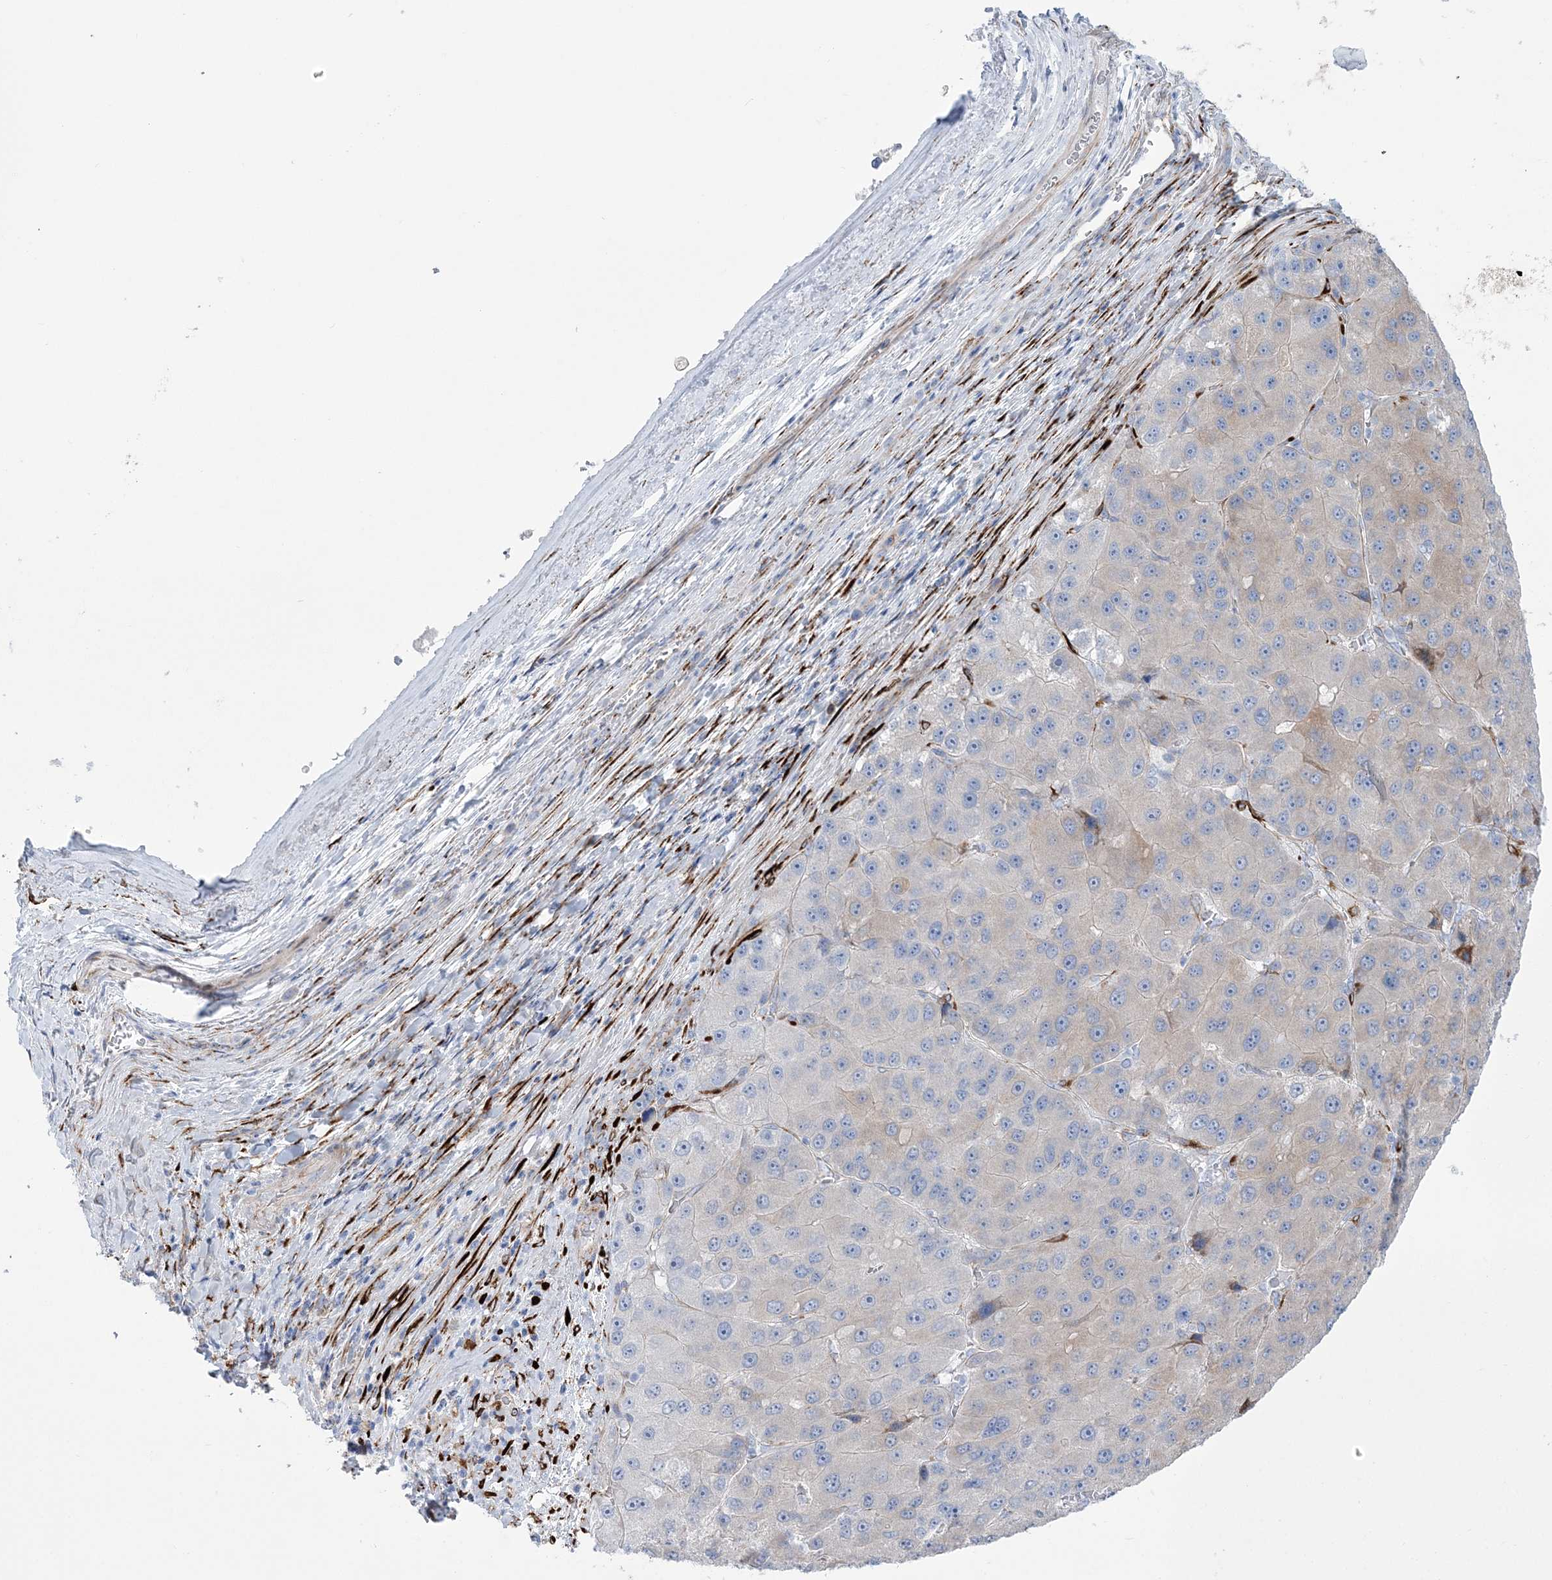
{"staining": {"intensity": "negative", "quantity": "none", "location": "none"}, "tissue": "liver cancer", "cell_type": "Tumor cells", "image_type": "cancer", "snomed": [{"axis": "morphology", "description": "Carcinoma, Hepatocellular, NOS"}, {"axis": "topography", "description": "Liver"}], "caption": "IHC histopathology image of human liver cancer (hepatocellular carcinoma) stained for a protein (brown), which reveals no staining in tumor cells.", "gene": "RAB11FIP5", "patient": {"sex": "female", "age": 73}}